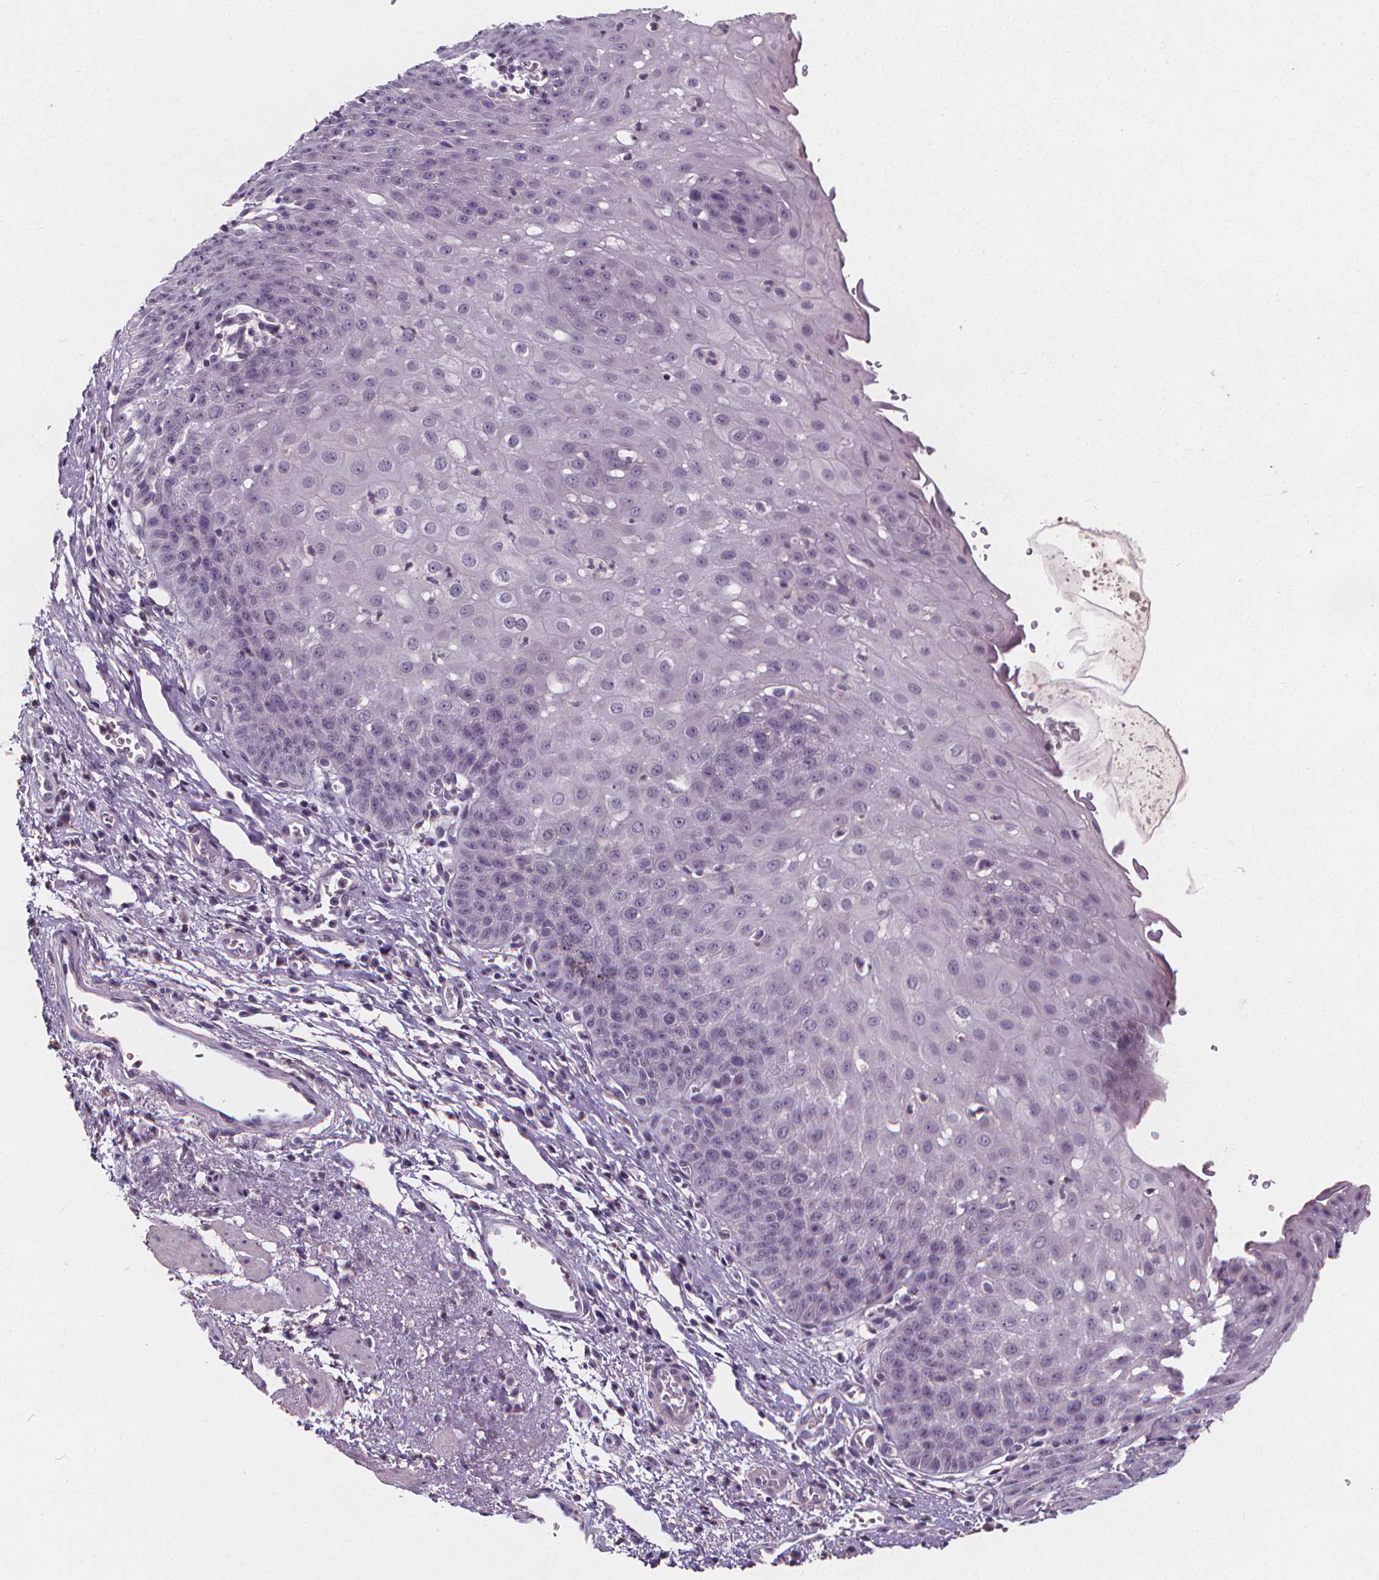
{"staining": {"intensity": "negative", "quantity": "none", "location": "none"}, "tissue": "esophagus", "cell_type": "Squamous epithelial cells", "image_type": "normal", "snomed": [{"axis": "morphology", "description": "Normal tissue, NOS"}, {"axis": "topography", "description": "Esophagus"}], "caption": "Squamous epithelial cells show no significant protein staining in normal esophagus. (DAB (3,3'-diaminobenzidine) IHC, high magnification).", "gene": "ATP6V1D", "patient": {"sex": "male", "age": 71}}